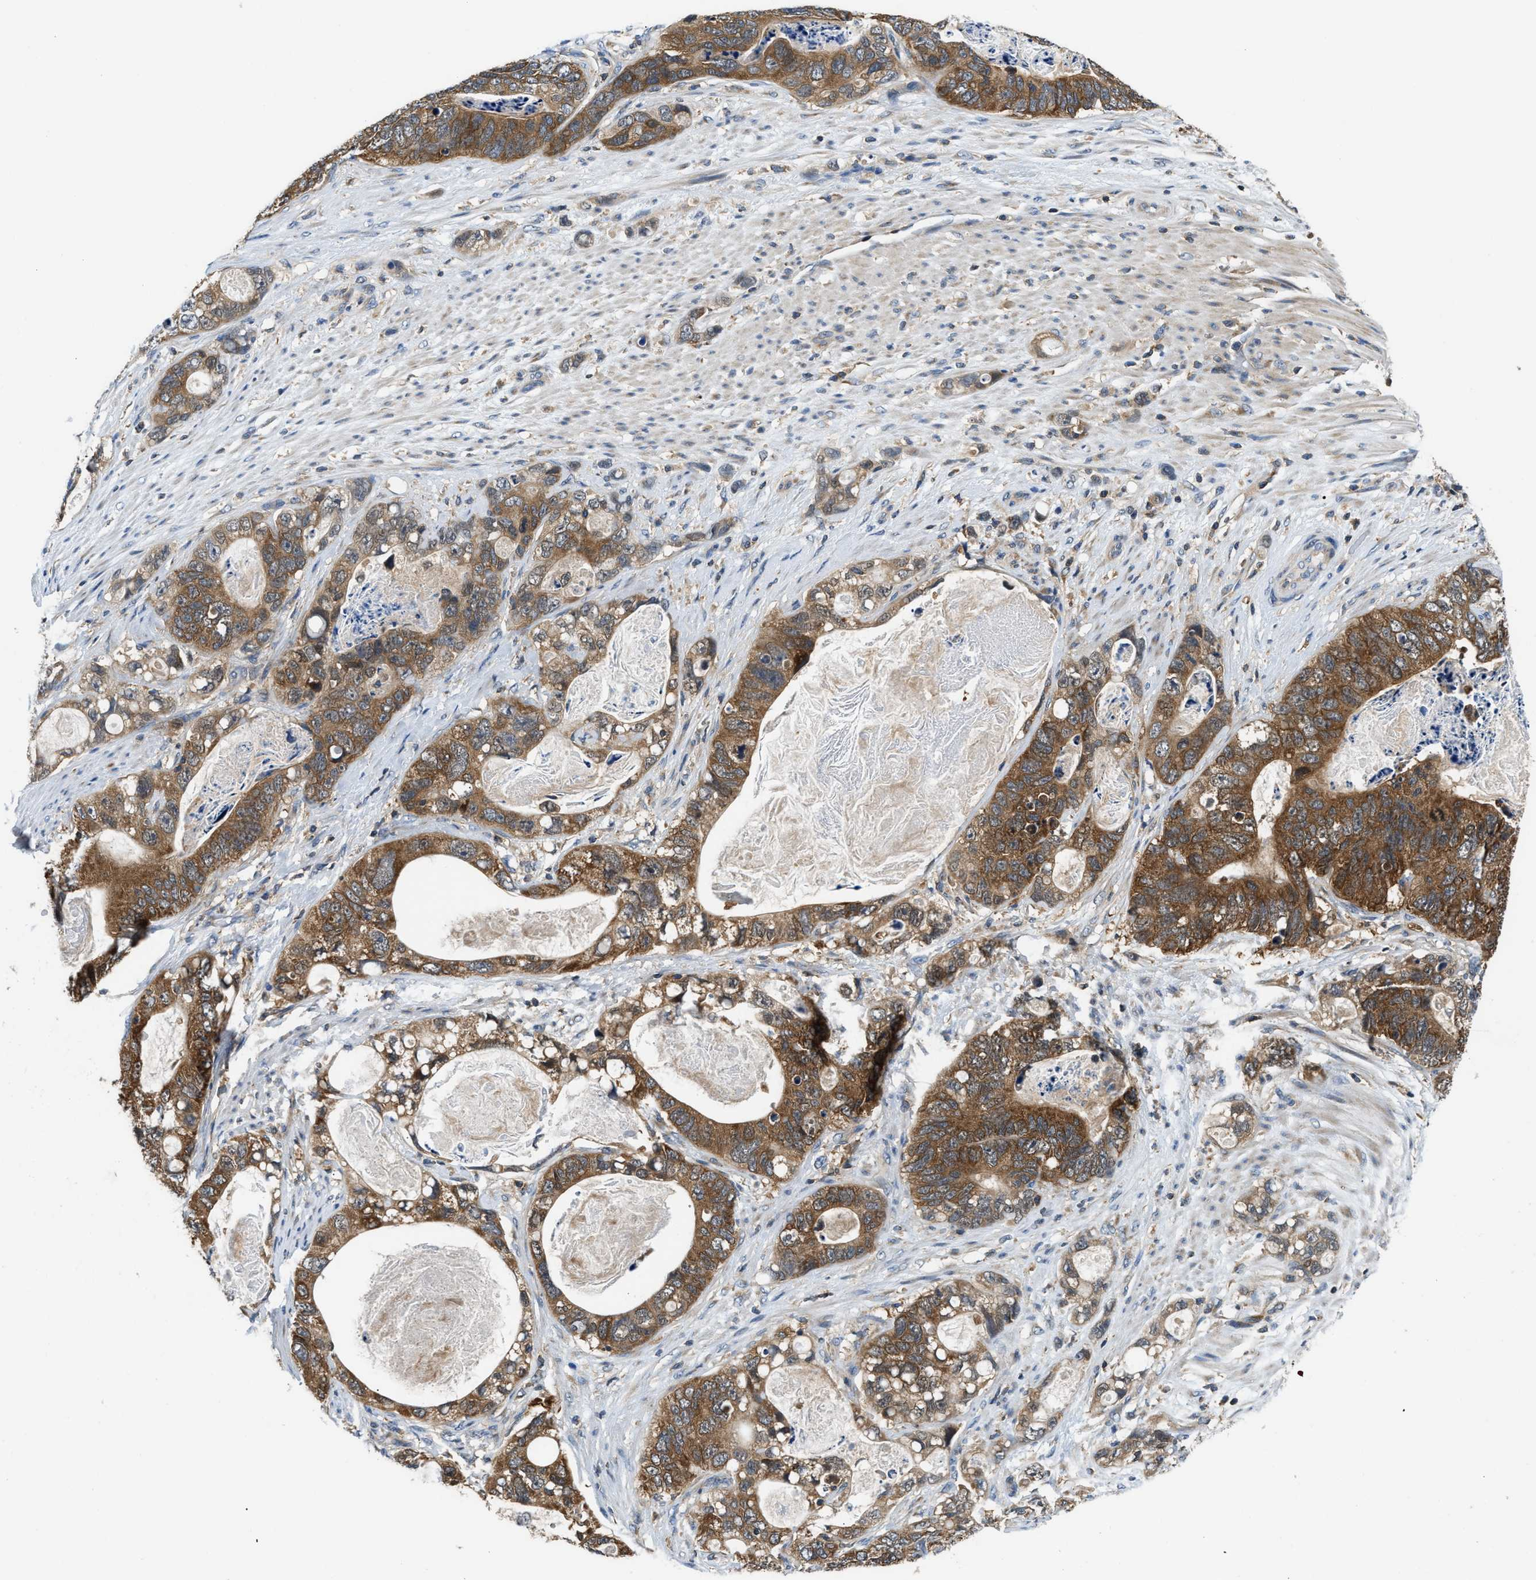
{"staining": {"intensity": "moderate", "quantity": ">75%", "location": "cytoplasmic/membranous"}, "tissue": "stomach cancer", "cell_type": "Tumor cells", "image_type": "cancer", "snomed": [{"axis": "morphology", "description": "Normal tissue, NOS"}, {"axis": "morphology", "description": "Adenocarcinoma, NOS"}, {"axis": "topography", "description": "Stomach"}], "caption": "Stomach cancer (adenocarcinoma) stained for a protein reveals moderate cytoplasmic/membranous positivity in tumor cells. Using DAB (brown) and hematoxylin (blue) stains, captured at high magnification using brightfield microscopy.", "gene": "CCM2", "patient": {"sex": "female", "age": 89}}